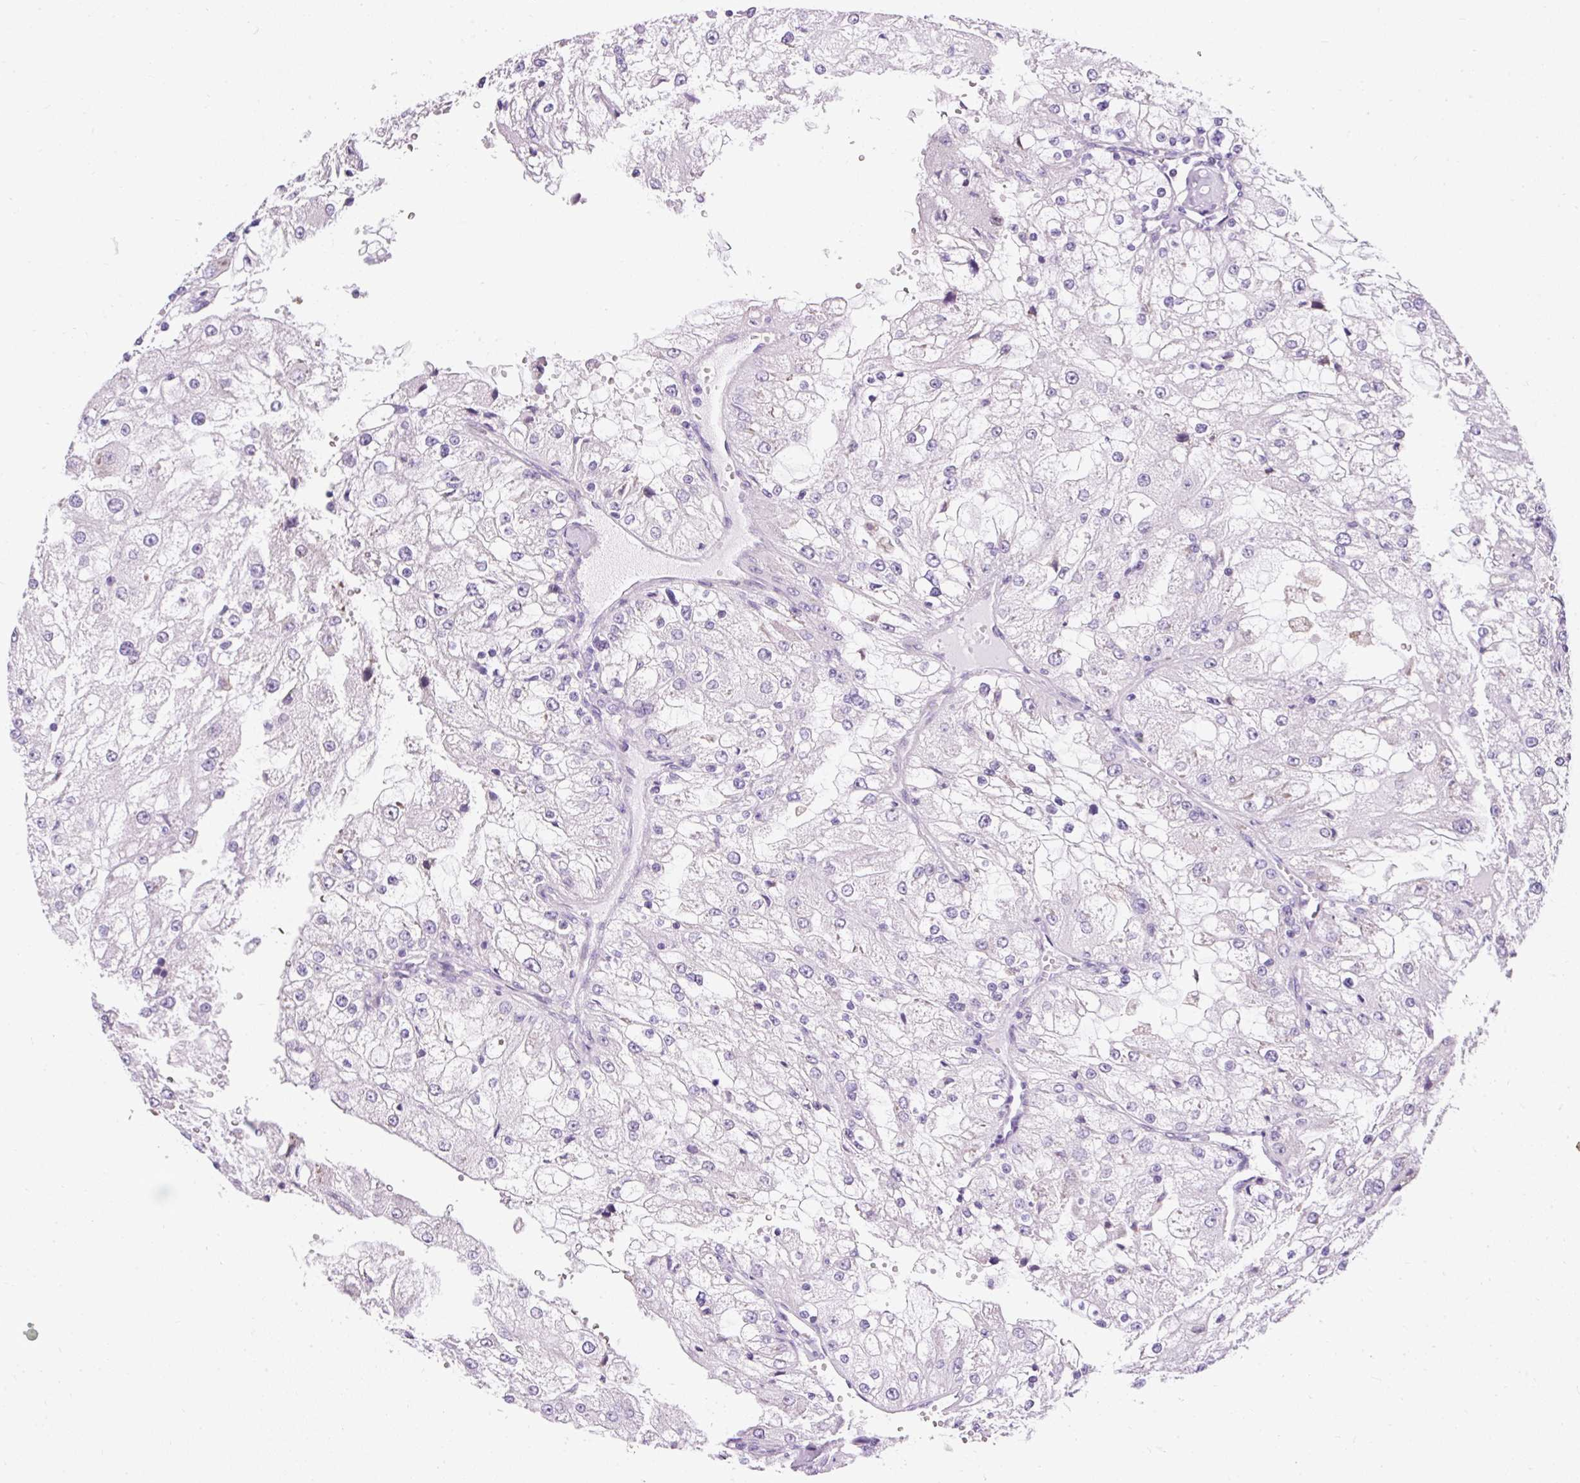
{"staining": {"intensity": "negative", "quantity": "none", "location": "none"}, "tissue": "renal cancer", "cell_type": "Tumor cells", "image_type": "cancer", "snomed": [{"axis": "morphology", "description": "Adenocarcinoma, NOS"}, {"axis": "topography", "description": "Kidney"}], "caption": "The image reveals no staining of tumor cells in renal adenocarcinoma. The staining is performed using DAB (3,3'-diaminobenzidine) brown chromogen with nuclei counter-stained in using hematoxylin.", "gene": "GPR45", "patient": {"sex": "female", "age": 74}}